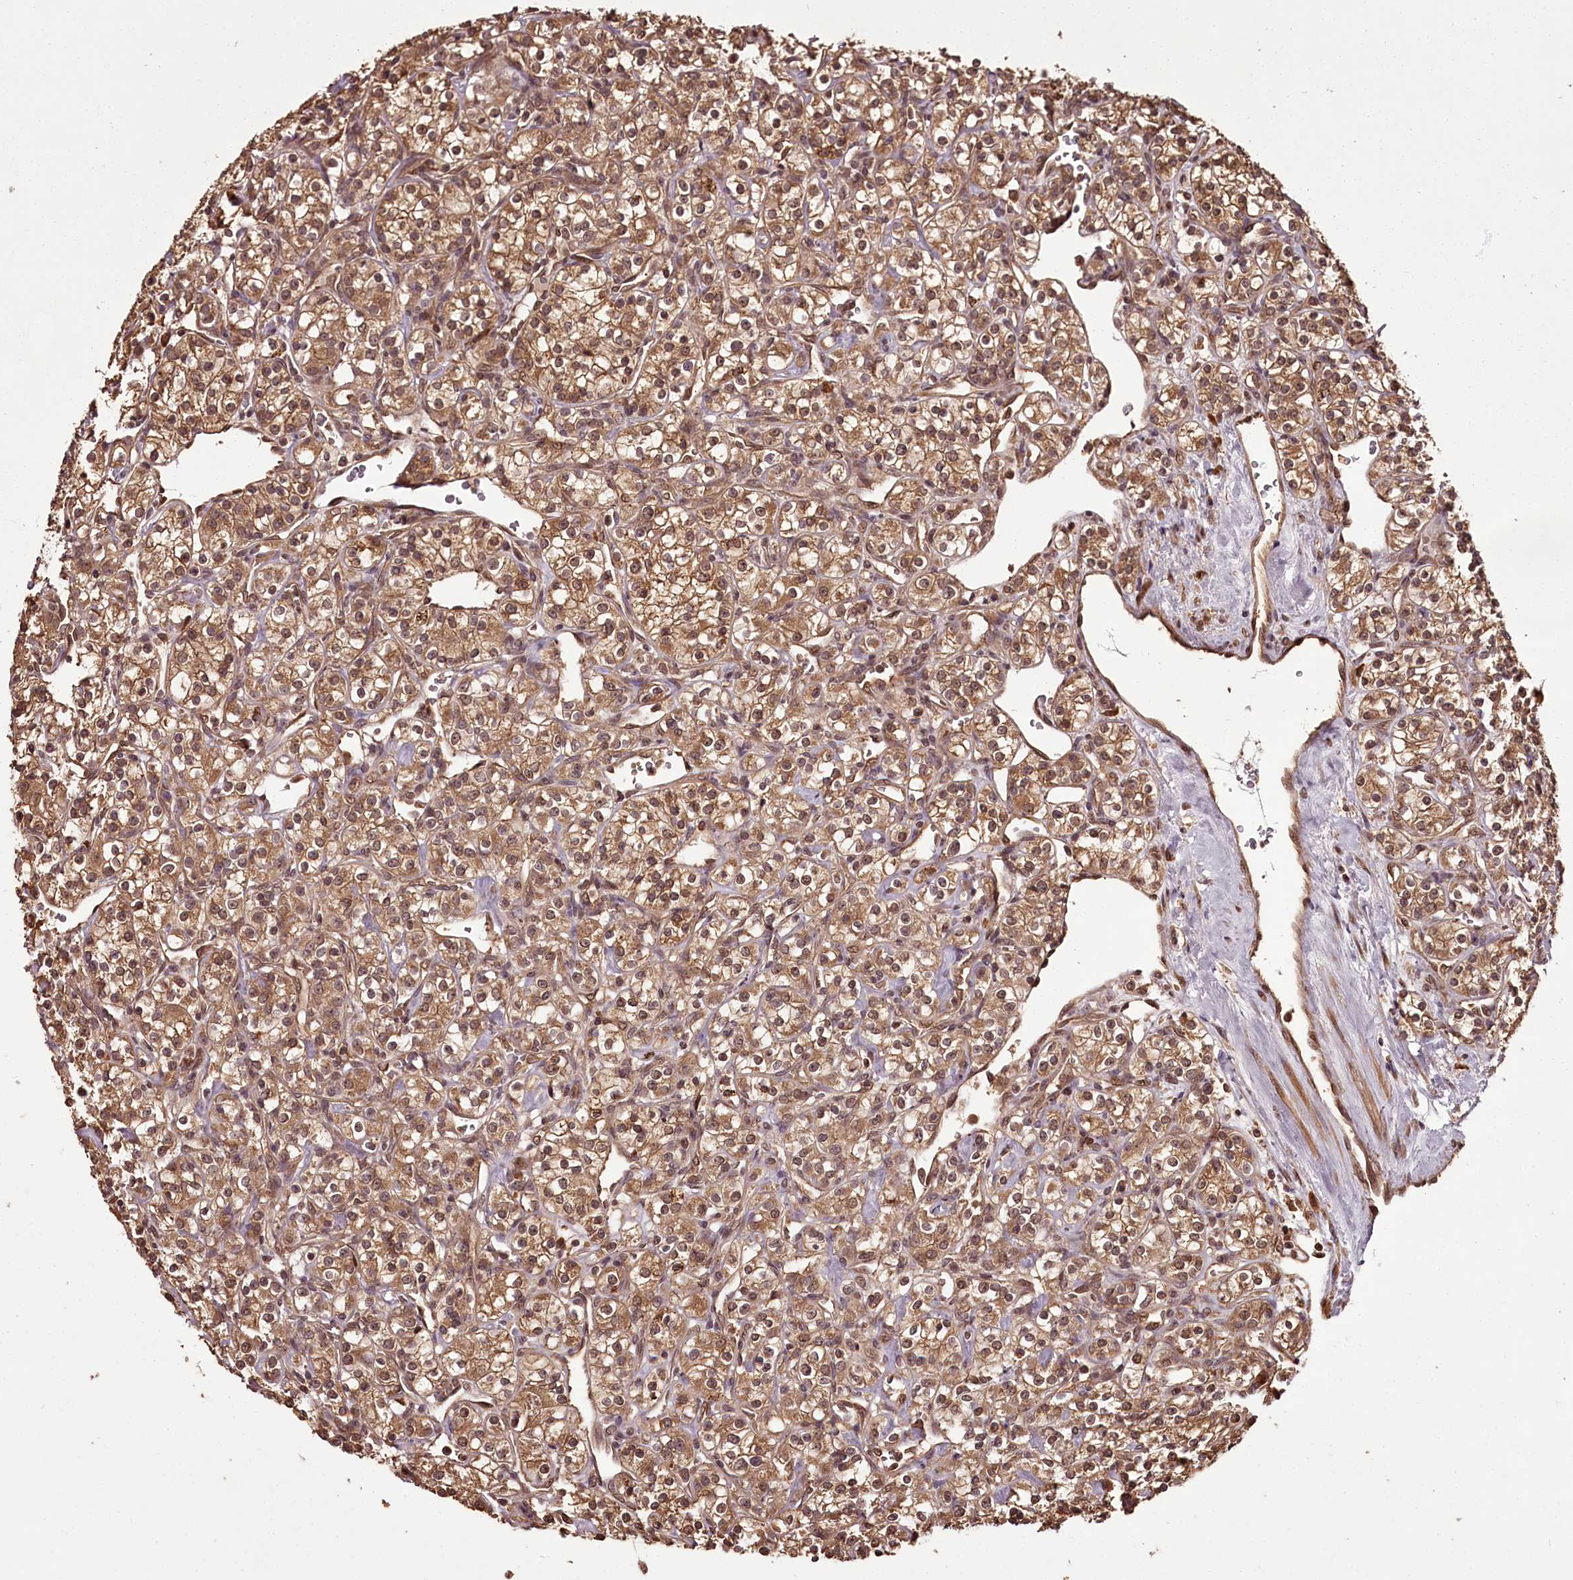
{"staining": {"intensity": "moderate", "quantity": ">75%", "location": "cytoplasmic/membranous,nuclear"}, "tissue": "renal cancer", "cell_type": "Tumor cells", "image_type": "cancer", "snomed": [{"axis": "morphology", "description": "Adenocarcinoma, NOS"}, {"axis": "topography", "description": "Kidney"}], "caption": "Human adenocarcinoma (renal) stained for a protein (brown) exhibits moderate cytoplasmic/membranous and nuclear positive expression in approximately >75% of tumor cells.", "gene": "NPRL2", "patient": {"sex": "male", "age": 77}}